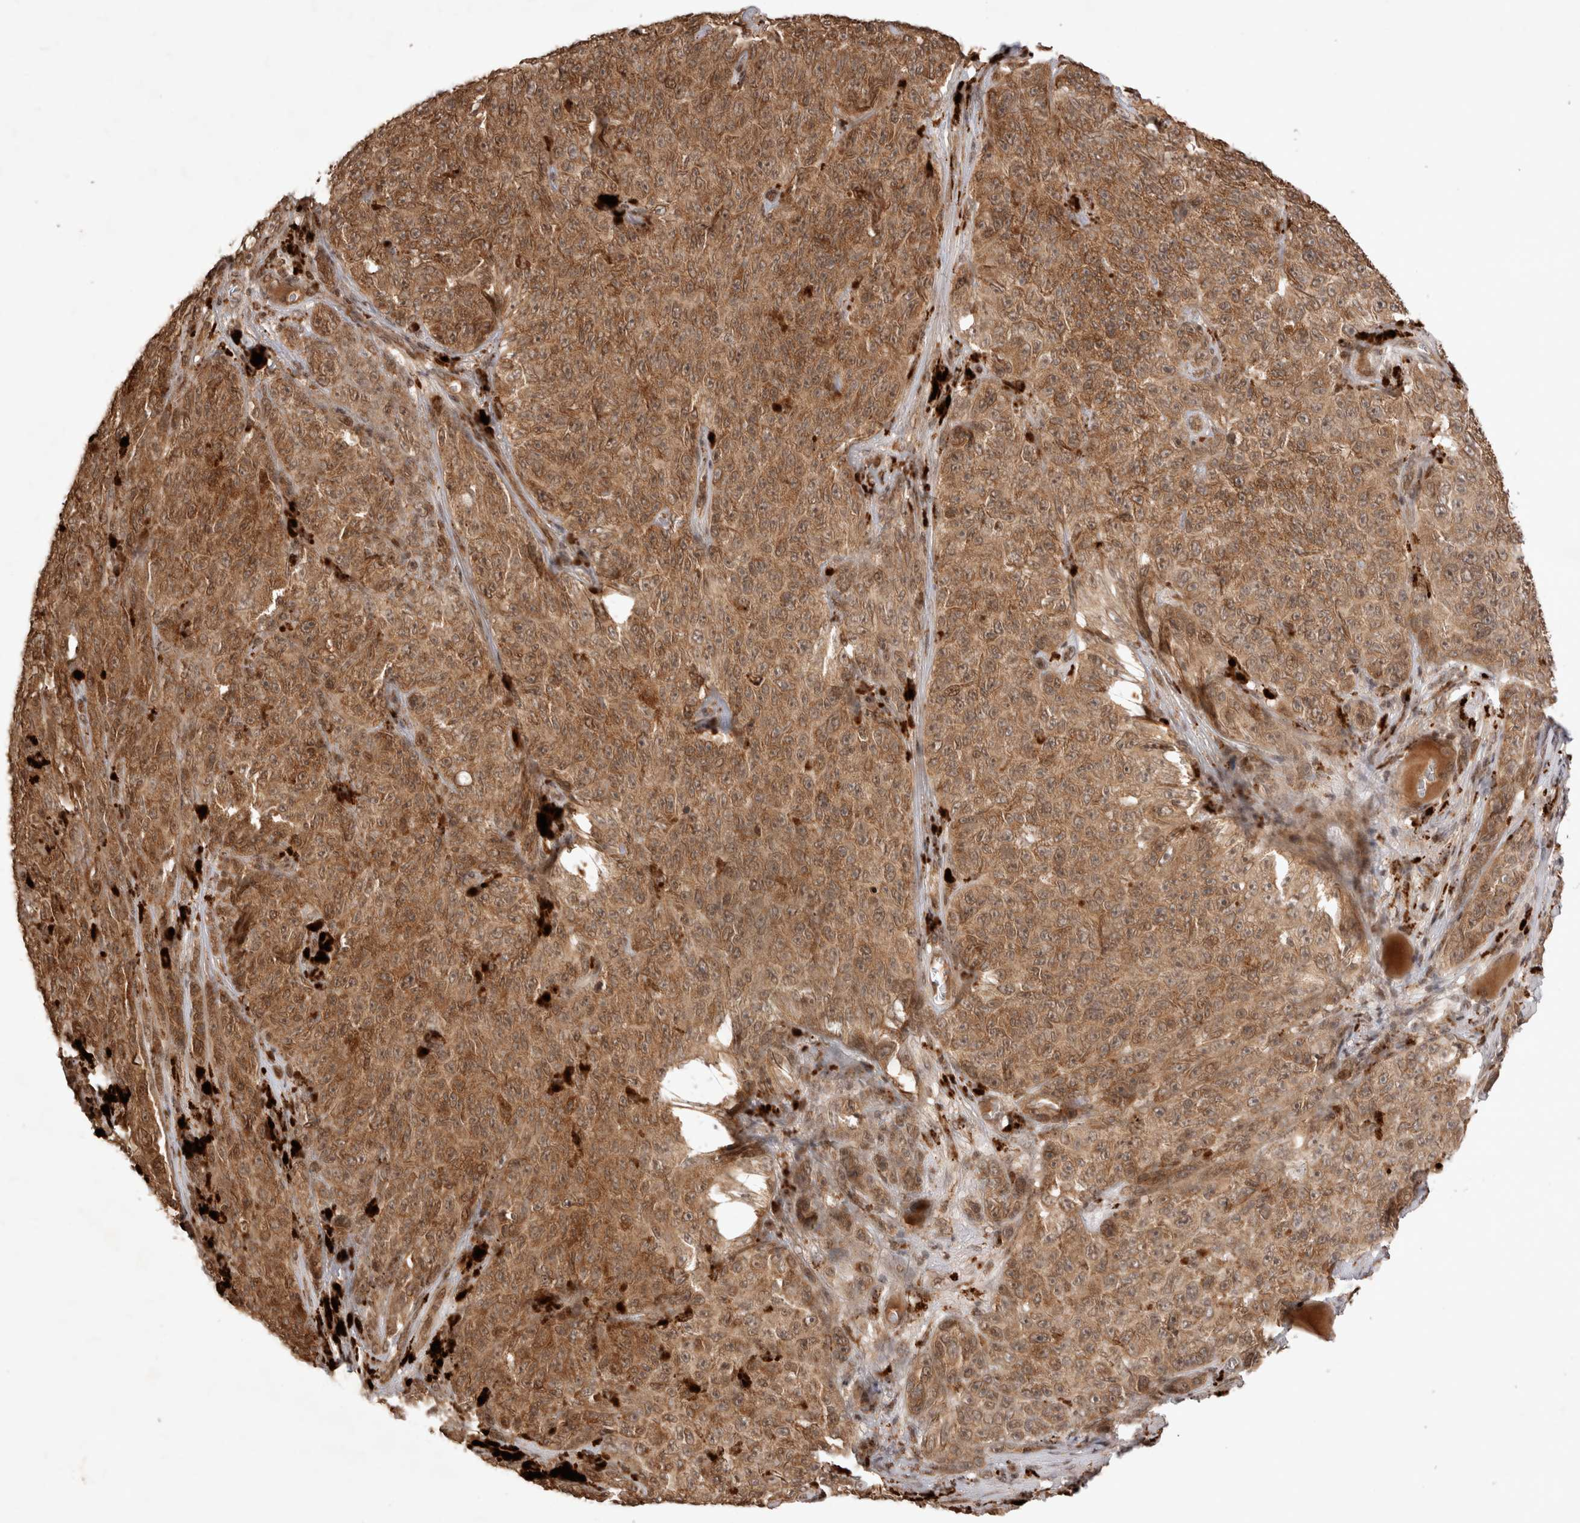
{"staining": {"intensity": "moderate", "quantity": ">75%", "location": "cytoplasmic/membranous"}, "tissue": "melanoma", "cell_type": "Tumor cells", "image_type": "cancer", "snomed": [{"axis": "morphology", "description": "Malignant melanoma, NOS"}, {"axis": "topography", "description": "Skin"}], "caption": "Moderate cytoplasmic/membranous protein positivity is appreciated in approximately >75% of tumor cells in melanoma.", "gene": "FAM221A", "patient": {"sex": "female", "age": 82}}